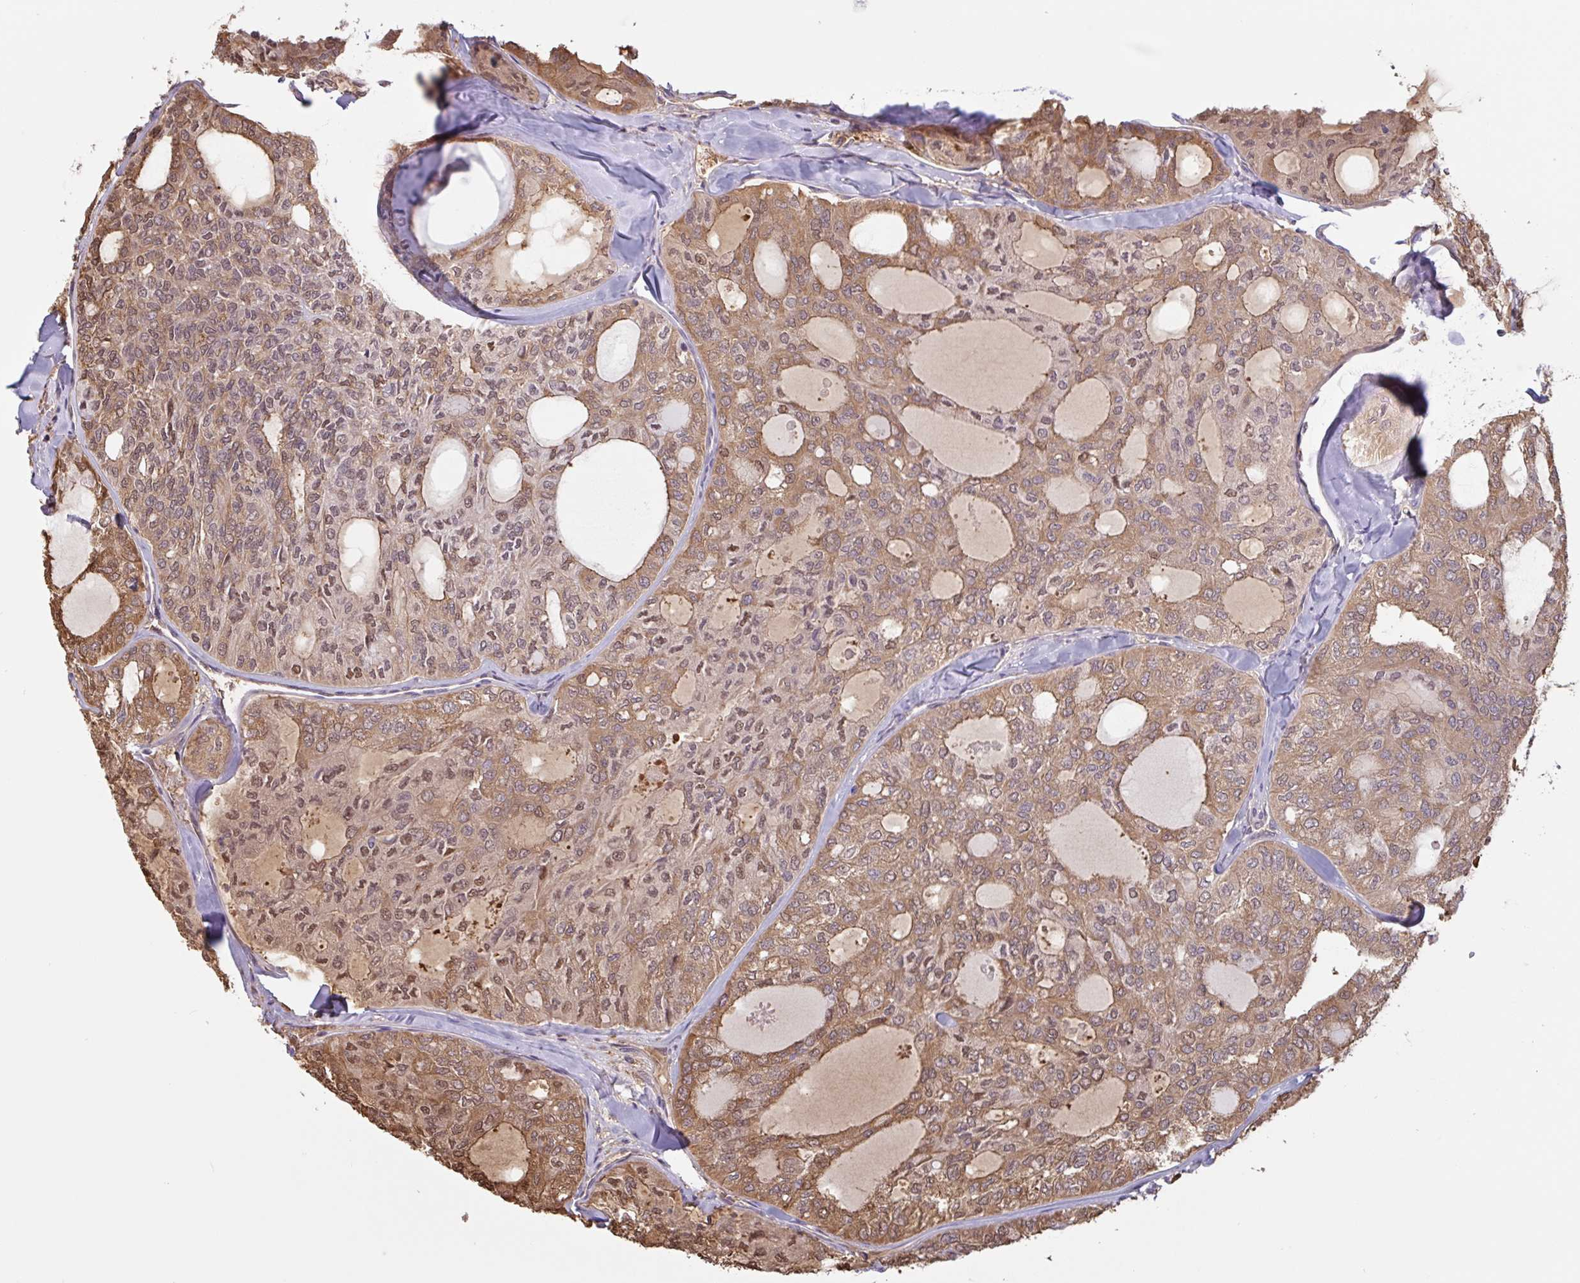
{"staining": {"intensity": "moderate", "quantity": ">75%", "location": "cytoplasmic/membranous,nuclear"}, "tissue": "thyroid cancer", "cell_type": "Tumor cells", "image_type": "cancer", "snomed": [{"axis": "morphology", "description": "Follicular adenoma carcinoma, NOS"}, {"axis": "topography", "description": "Thyroid gland"}], "caption": "Thyroid cancer stained for a protein (brown) demonstrates moderate cytoplasmic/membranous and nuclear positive expression in approximately >75% of tumor cells.", "gene": "OTOP2", "patient": {"sex": "male", "age": 75}}